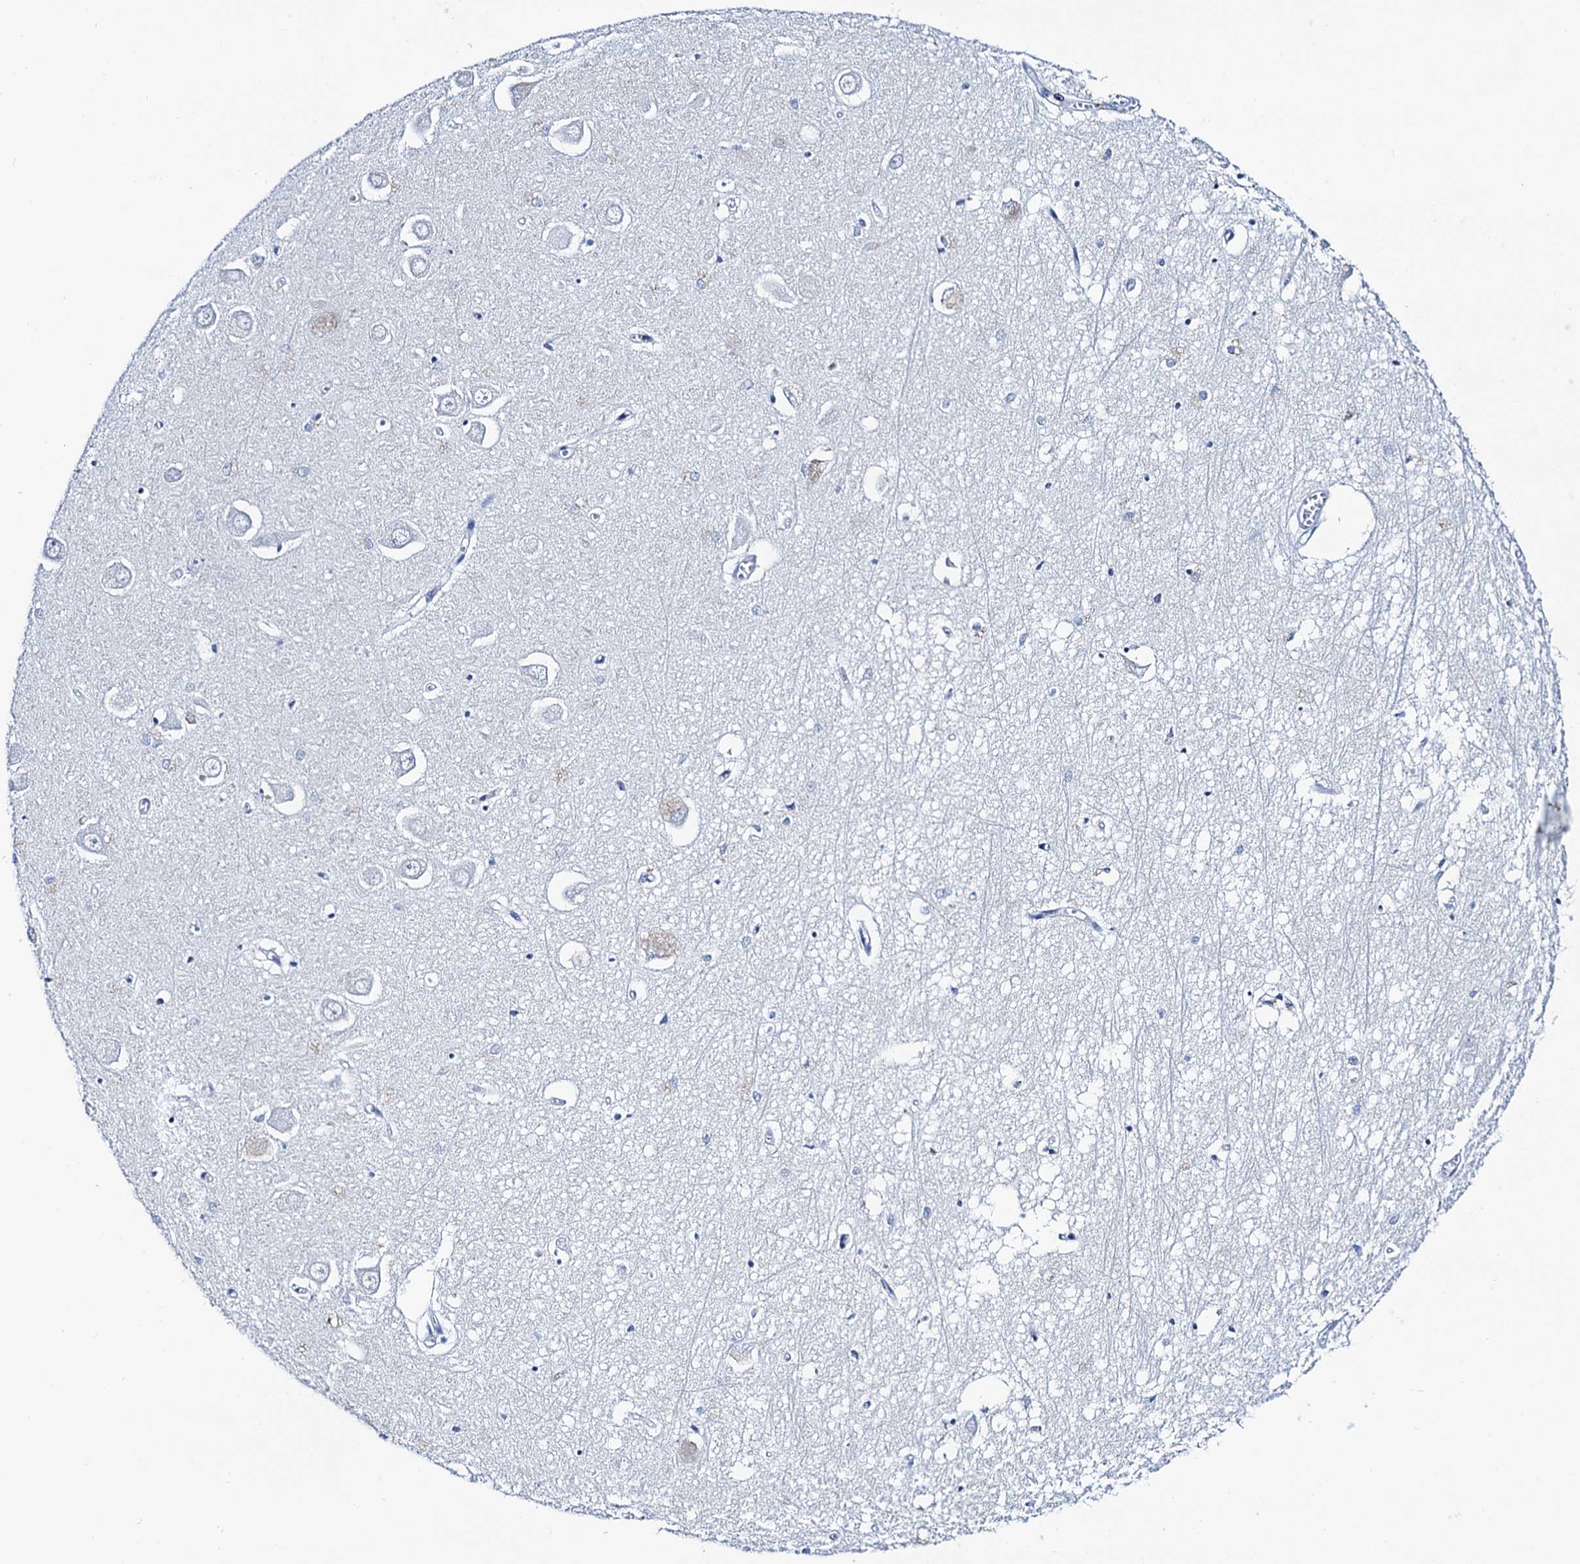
{"staining": {"intensity": "negative", "quantity": "none", "location": "none"}, "tissue": "hippocampus", "cell_type": "Glial cells", "image_type": "normal", "snomed": [{"axis": "morphology", "description": "Normal tissue, NOS"}, {"axis": "topography", "description": "Hippocampus"}], "caption": "DAB immunohistochemical staining of benign human hippocampus displays no significant positivity in glial cells. Nuclei are stained in blue.", "gene": "LYPD3", "patient": {"sex": "male", "age": 70}}